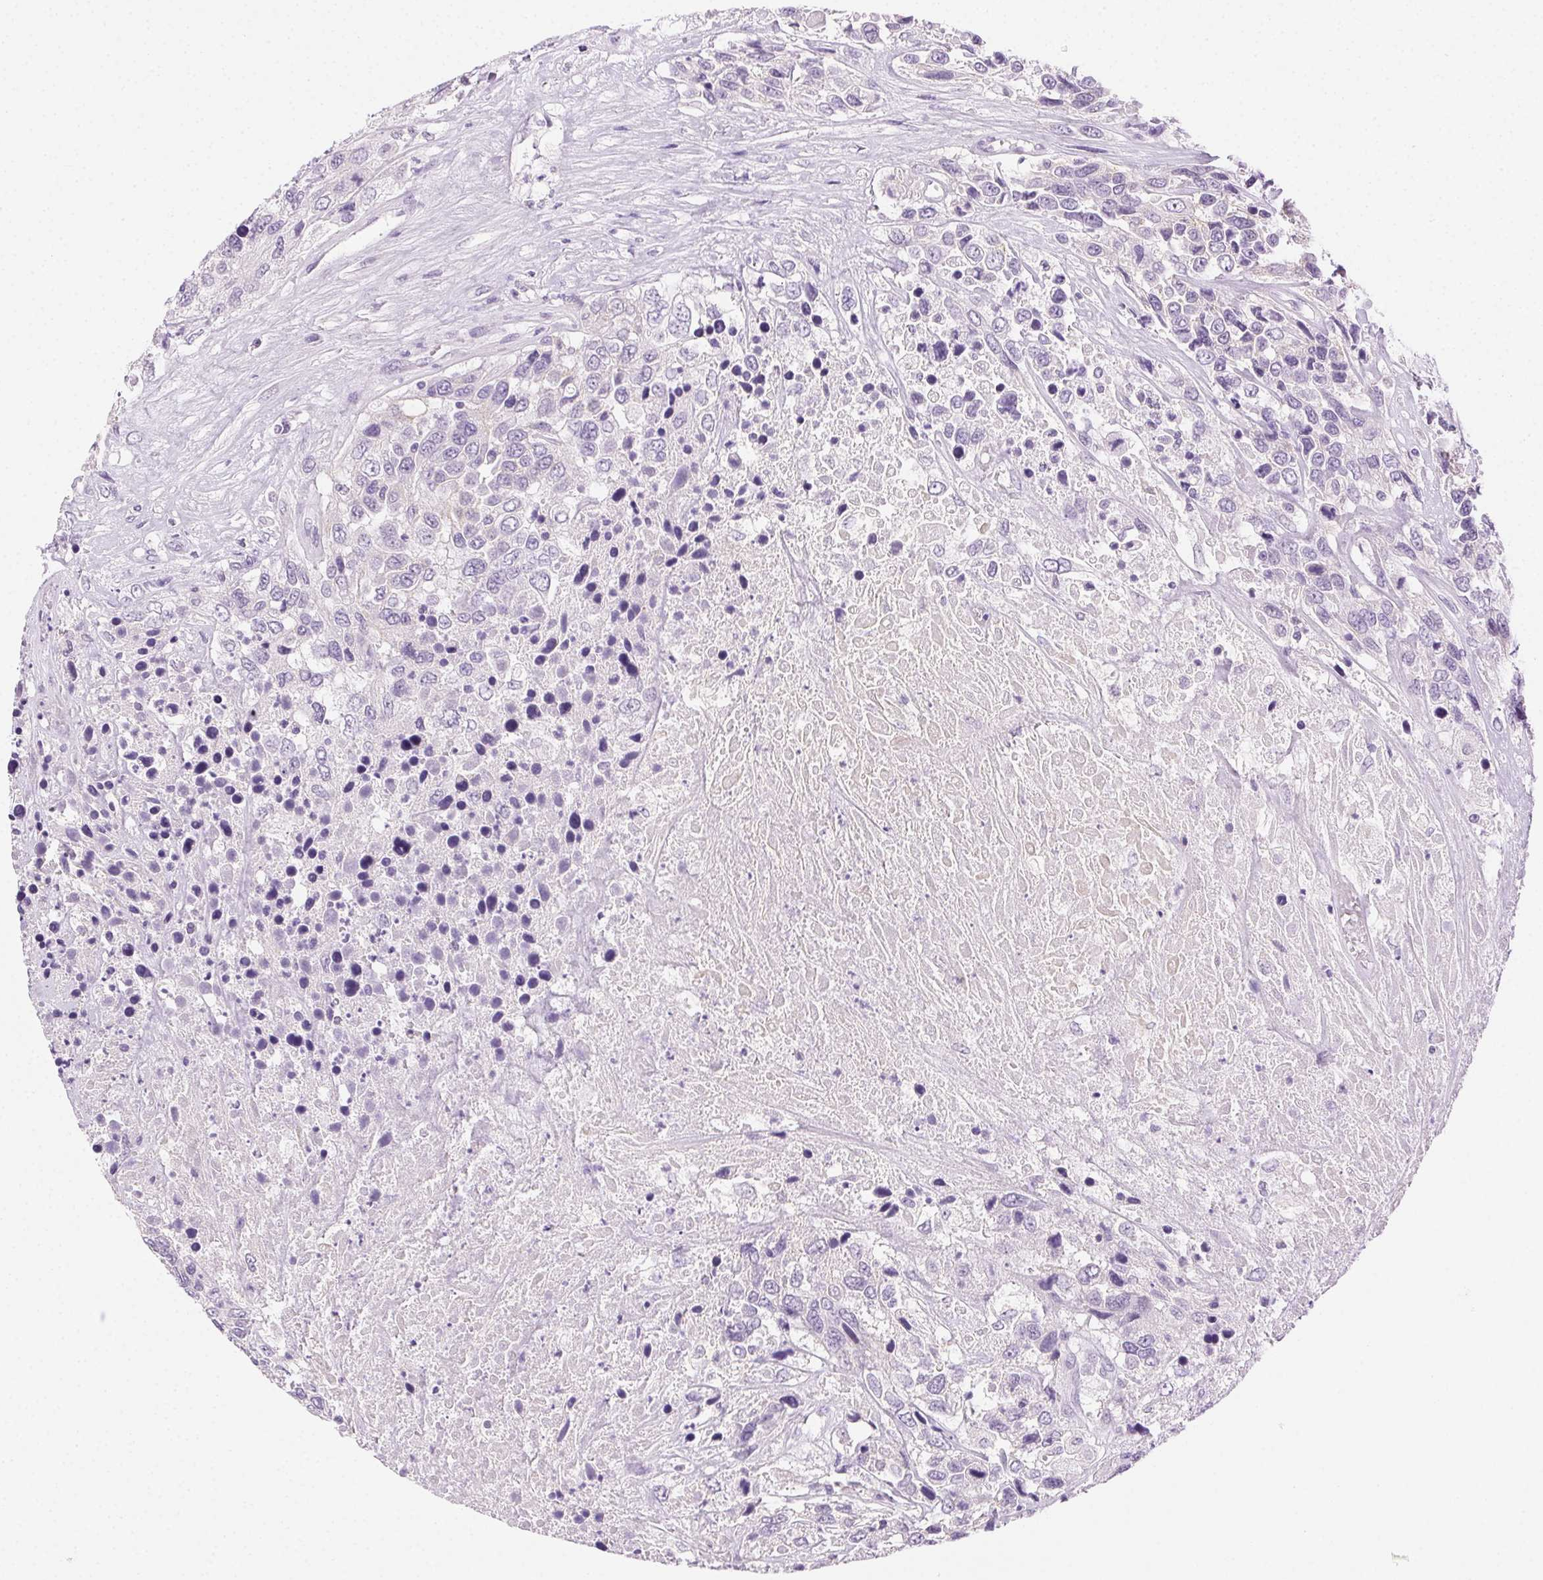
{"staining": {"intensity": "negative", "quantity": "none", "location": "none"}, "tissue": "urothelial cancer", "cell_type": "Tumor cells", "image_type": "cancer", "snomed": [{"axis": "morphology", "description": "Urothelial carcinoma, High grade"}, {"axis": "topography", "description": "Urinary bladder"}], "caption": "There is no significant staining in tumor cells of urothelial carcinoma (high-grade).", "gene": "CLDN10", "patient": {"sex": "female", "age": 70}}